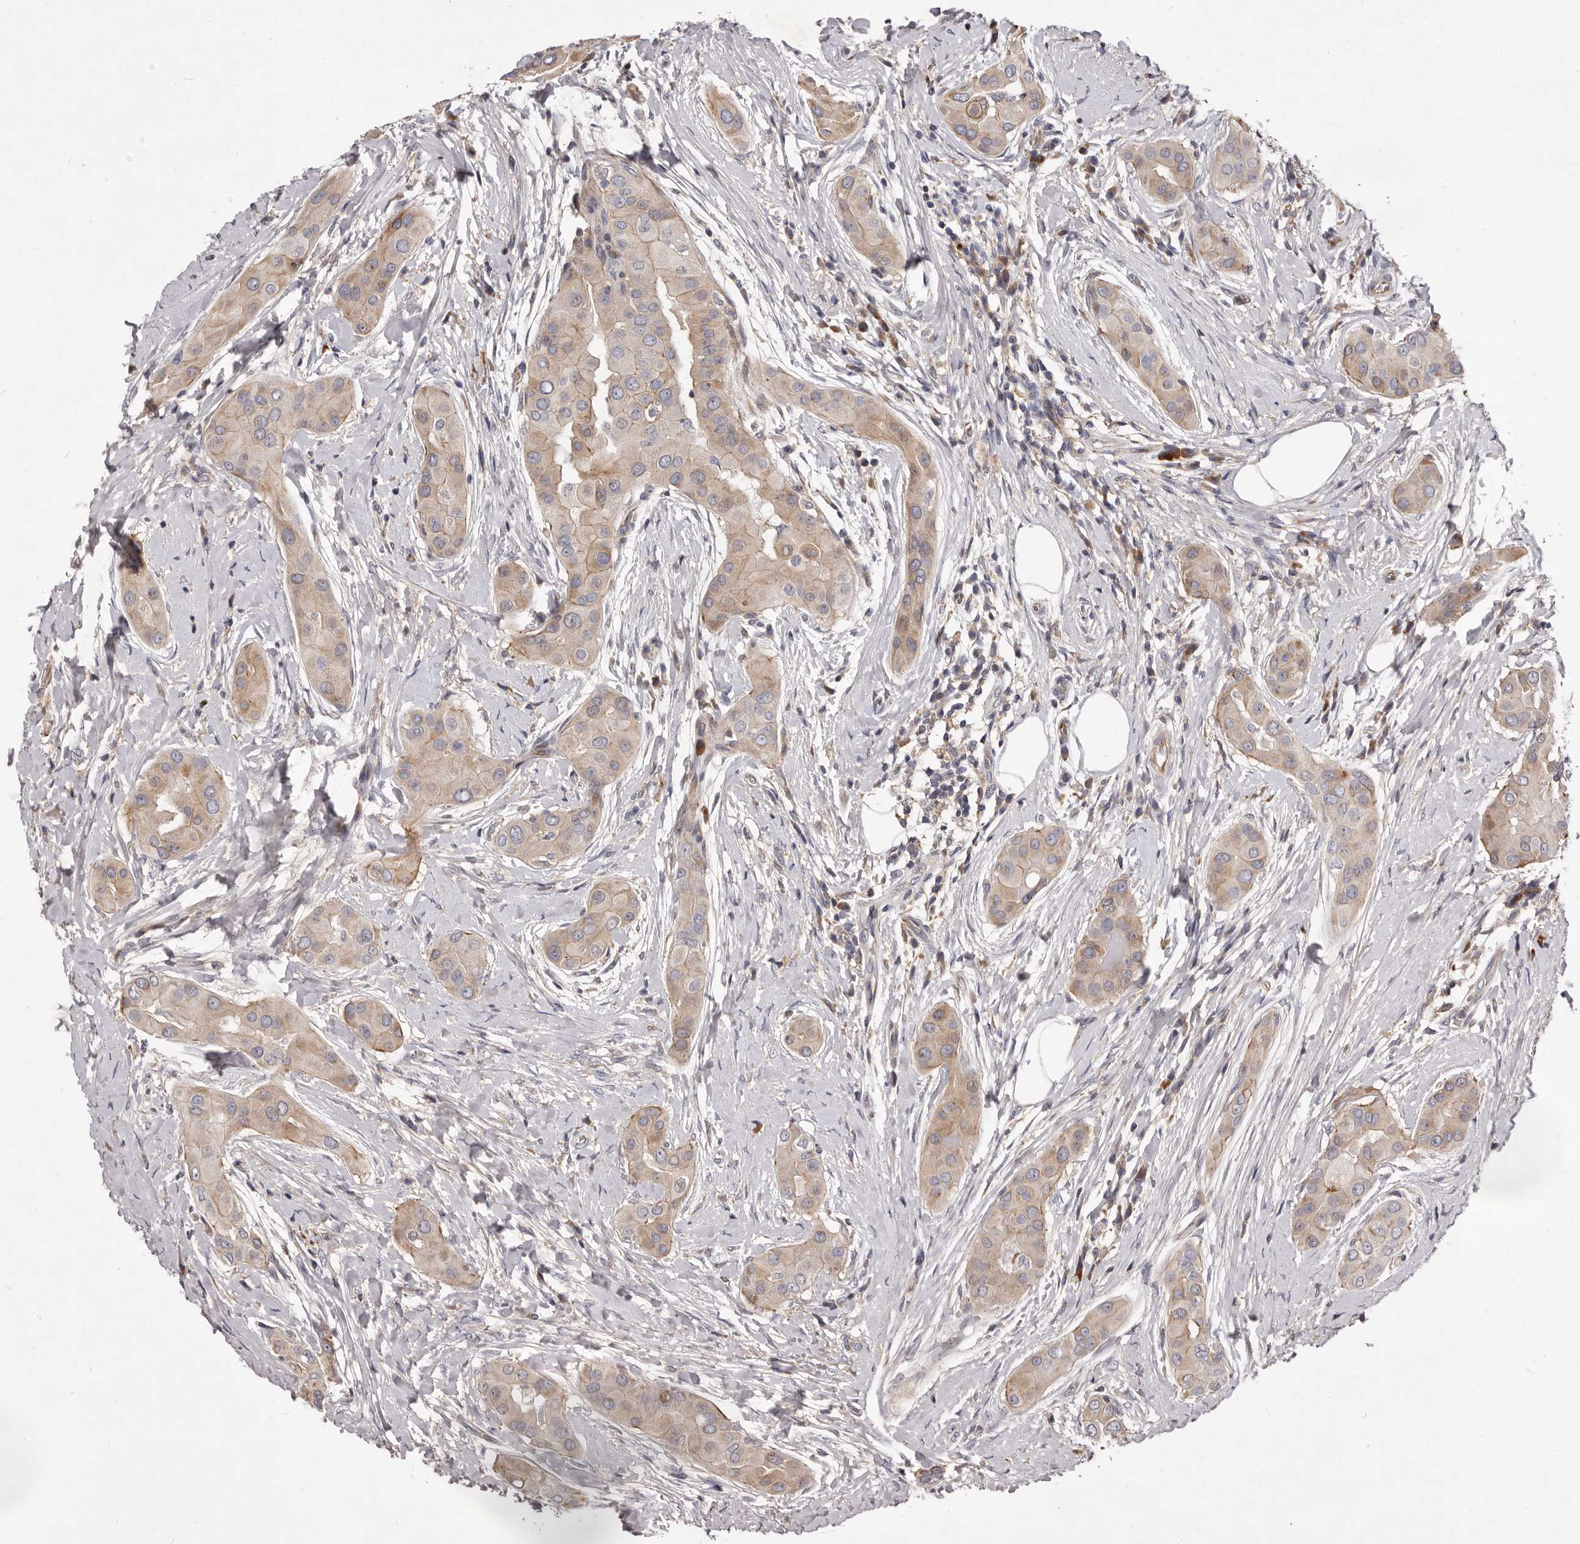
{"staining": {"intensity": "weak", "quantity": ">75%", "location": "cytoplasmic/membranous"}, "tissue": "thyroid cancer", "cell_type": "Tumor cells", "image_type": "cancer", "snomed": [{"axis": "morphology", "description": "Papillary adenocarcinoma, NOS"}, {"axis": "topography", "description": "Thyroid gland"}], "caption": "A low amount of weak cytoplasmic/membranous positivity is present in approximately >75% of tumor cells in papillary adenocarcinoma (thyroid) tissue. The protein of interest is stained brown, and the nuclei are stained in blue (DAB IHC with brightfield microscopy, high magnification).", "gene": "ALPK1", "patient": {"sex": "male", "age": 33}}